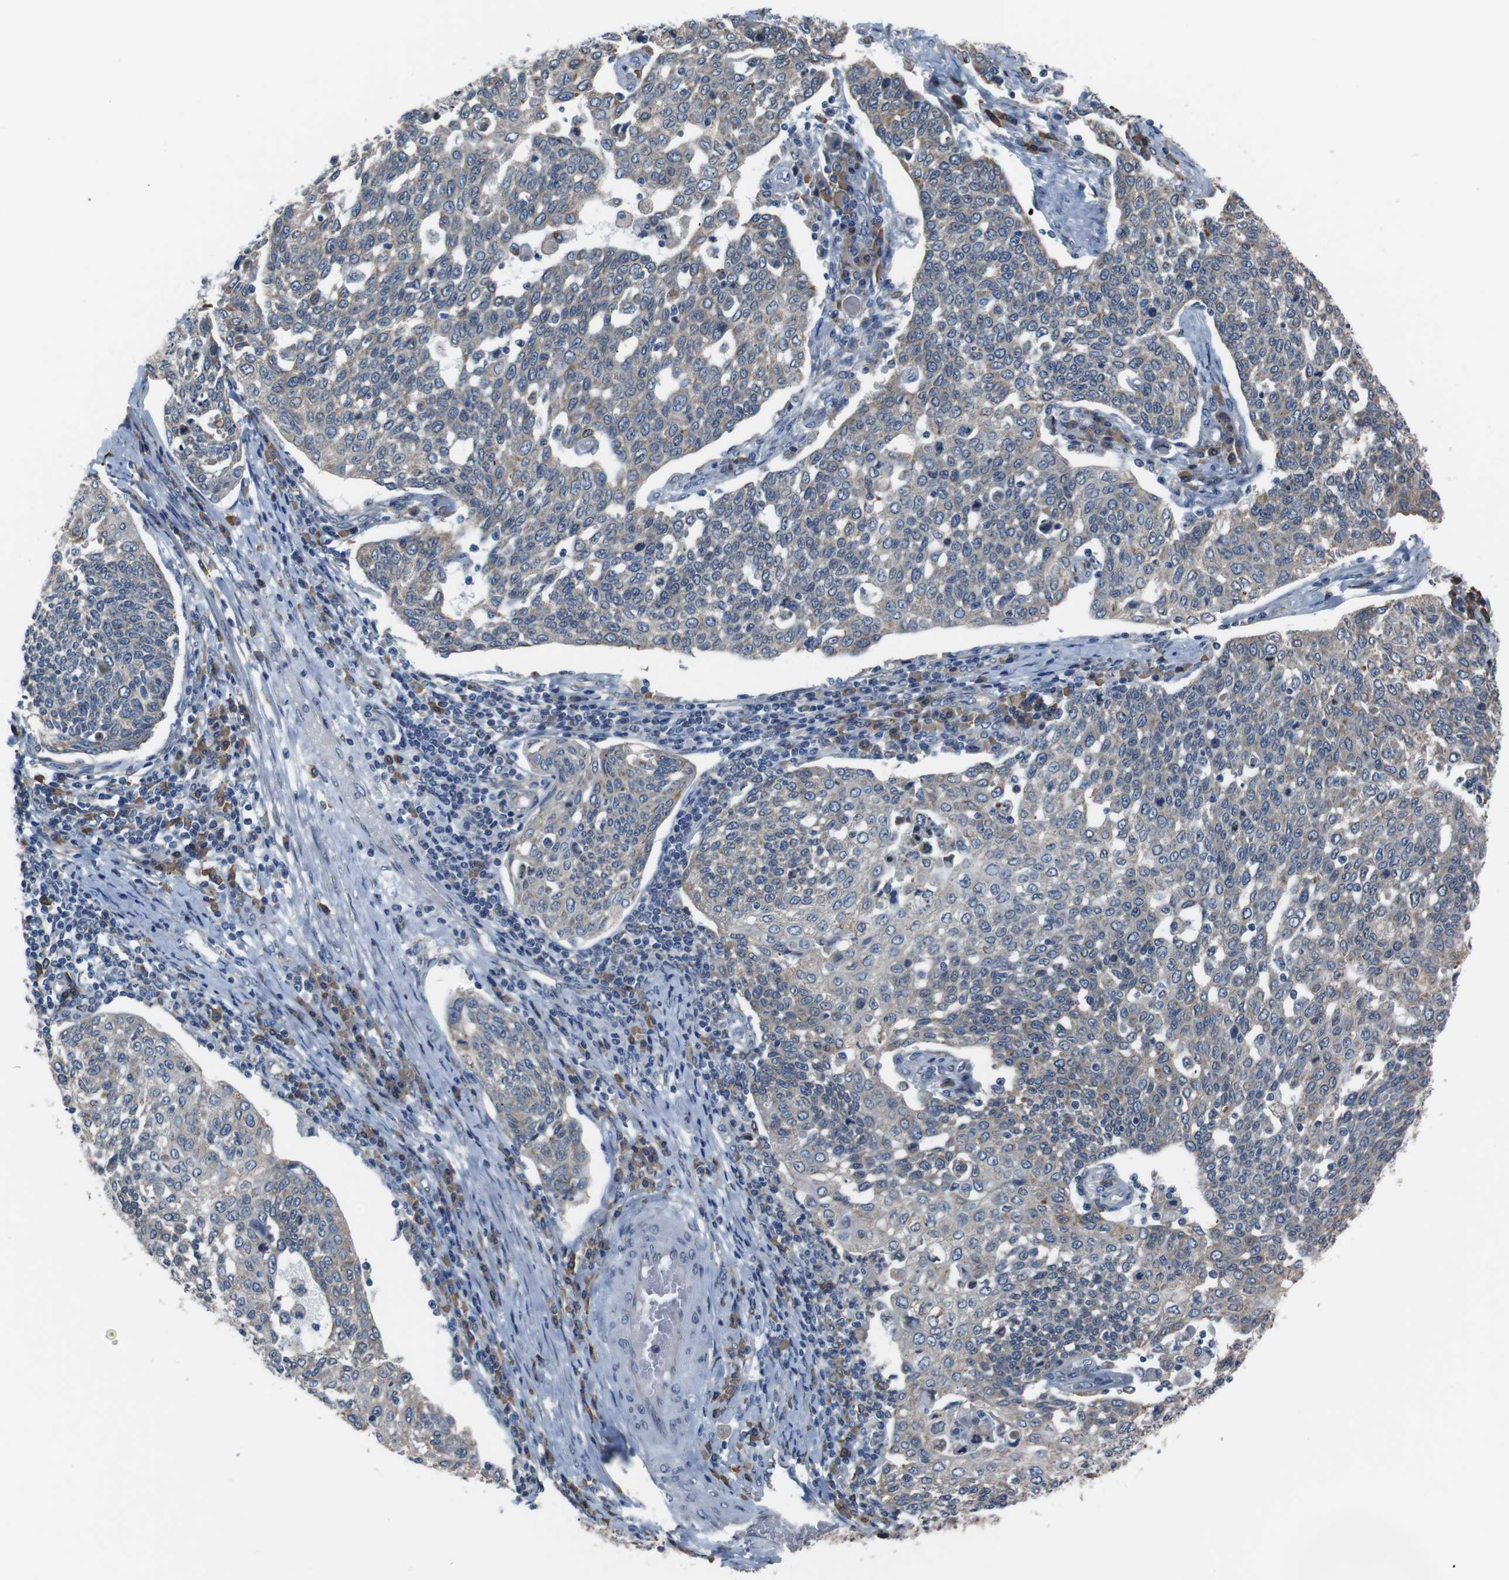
{"staining": {"intensity": "moderate", "quantity": "25%-75%", "location": "cytoplasmic/membranous"}, "tissue": "cervical cancer", "cell_type": "Tumor cells", "image_type": "cancer", "snomed": [{"axis": "morphology", "description": "Squamous cell carcinoma, NOS"}, {"axis": "topography", "description": "Cervix"}], "caption": "Human cervical squamous cell carcinoma stained for a protein (brown) exhibits moderate cytoplasmic/membranous positive positivity in about 25%-75% of tumor cells.", "gene": "SIGMAR1", "patient": {"sex": "female", "age": 34}}